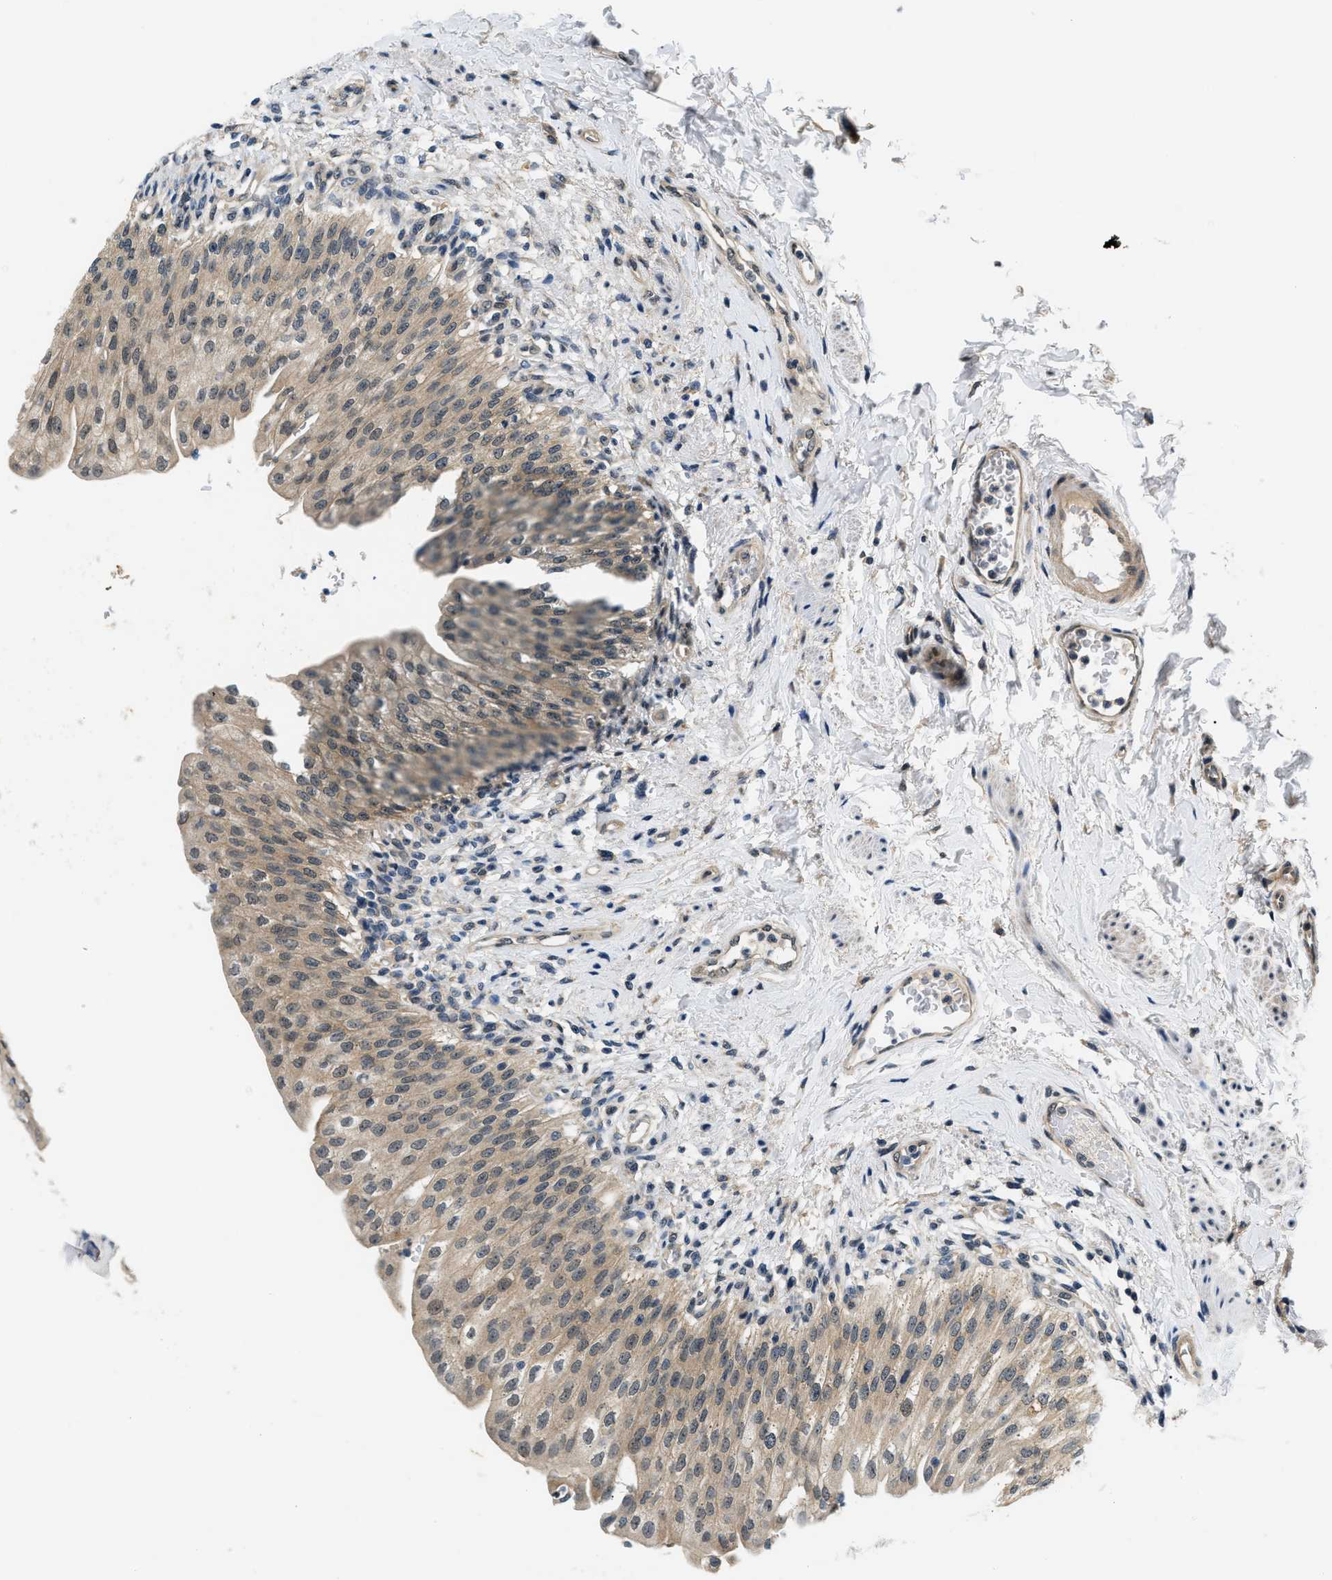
{"staining": {"intensity": "moderate", "quantity": ">75%", "location": "cytoplasmic/membranous"}, "tissue": "urinary bladder", "cell_type": "Urothelial cells", "image_type": "normal", "snomed": [{"axis": "morphology", "description": "Normal tissue, NOS"}, {"axis": "topography", "description": "Urinary bladder"}], "caption": "Protein expression analysis of benign urinary bladder displays moderate cytoplasmic/membranous expression in approximately >75% of urothelial cells.", "gene": "SMAD4", "patient": {"sex": "female", "age": 60}}